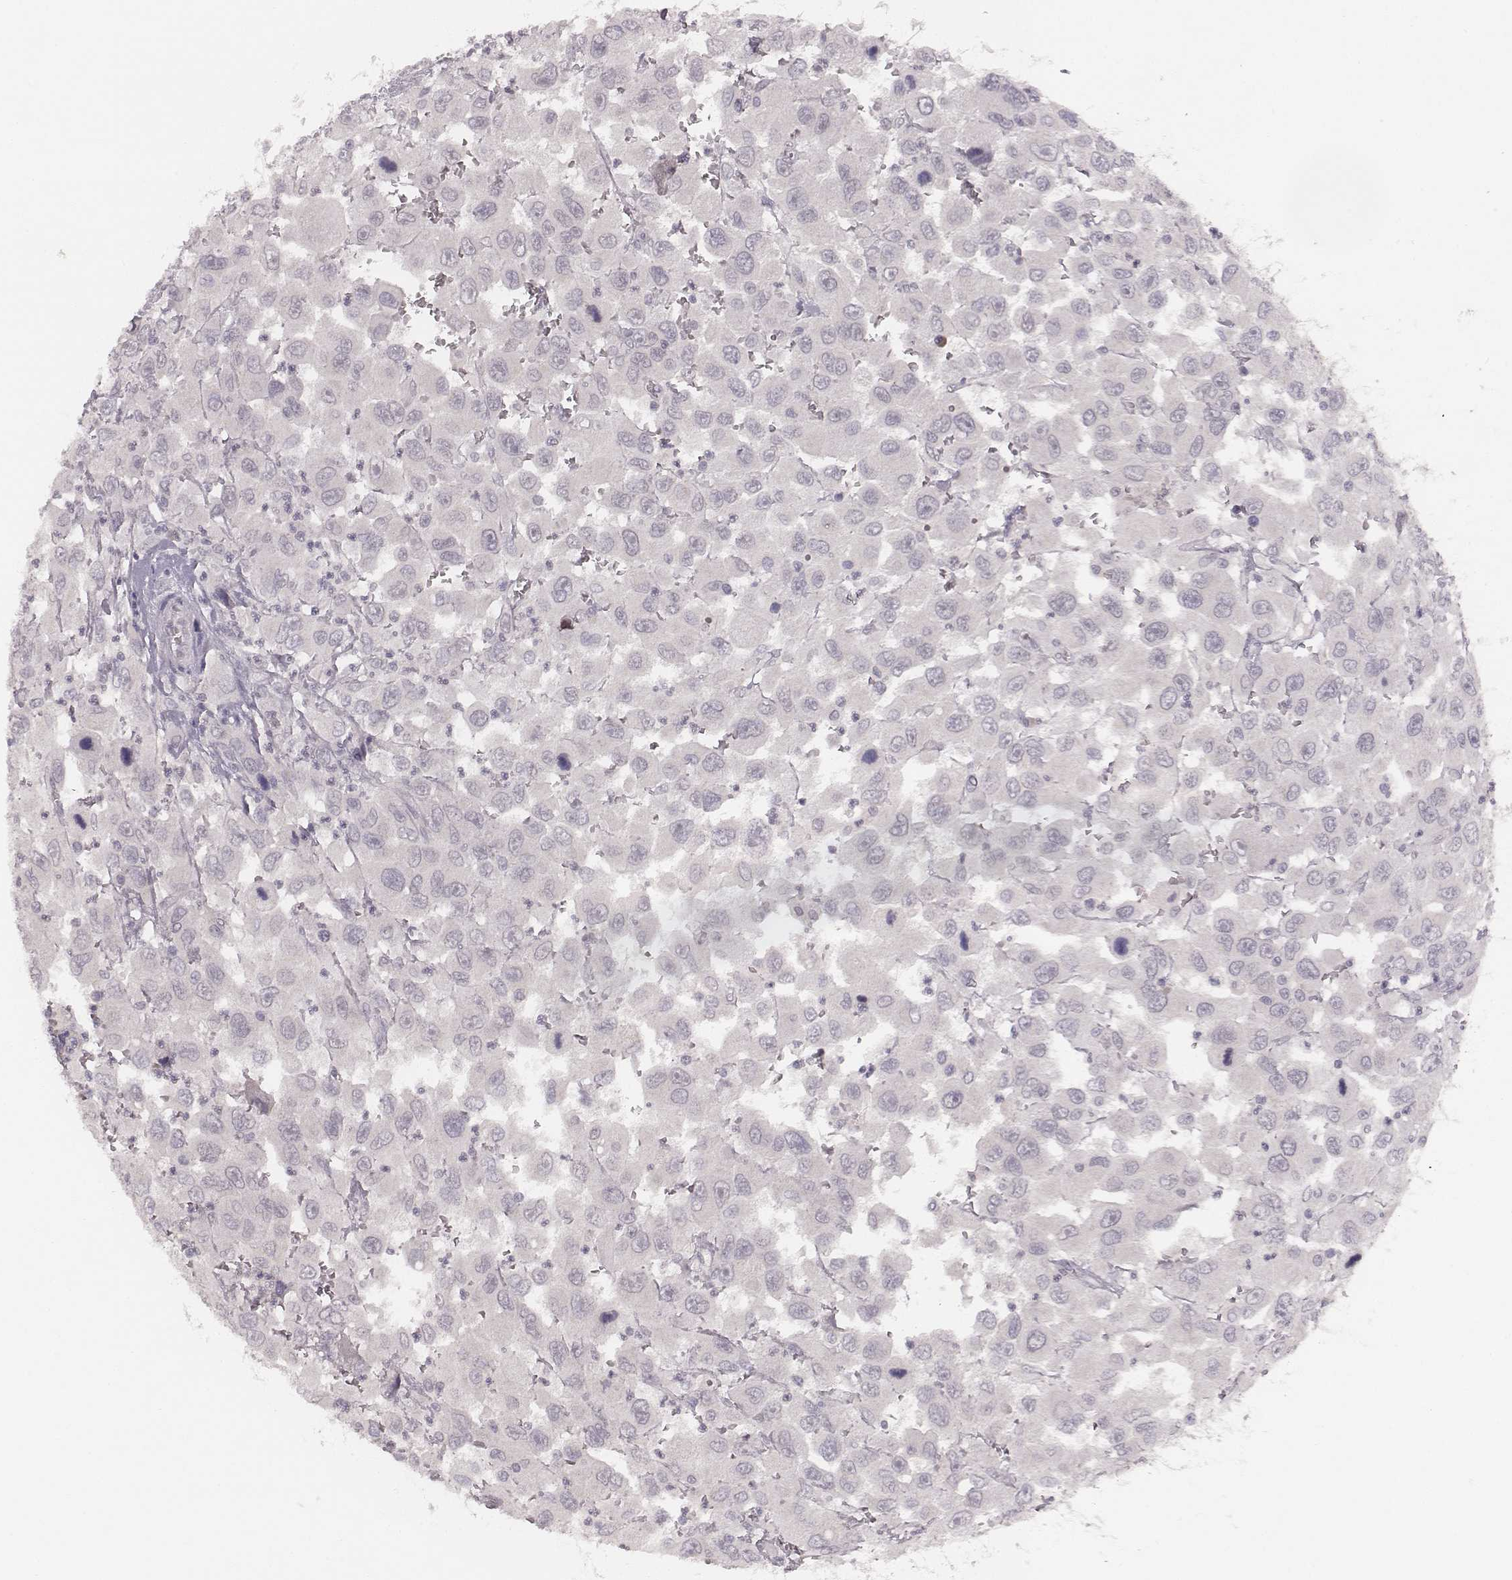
{"staining": {"intensity": "negative", "quantity": "none", "location": "none"}, "tissue": "head and neck cancer", "cell_type": "Tumor cells", "image_type": "cancer", "snomed": [{"axis": "morphology", "description": "Squamous cell carcinoma, NOS"}, {"axis": "morphology", "description": "Squamous cell carcinoma, metastatic, NOS"}, {"axis": "topography", "description": "Oral tissue"}, {"axis": "topography", "description": "Head-Neck"}], "caption": "A histopathology image of head and neck cancer stained for a protein demonstrates no brown staining in tumor cells.", "gene": "LY6K", "patient": {"sex": "female", "age": 85}}